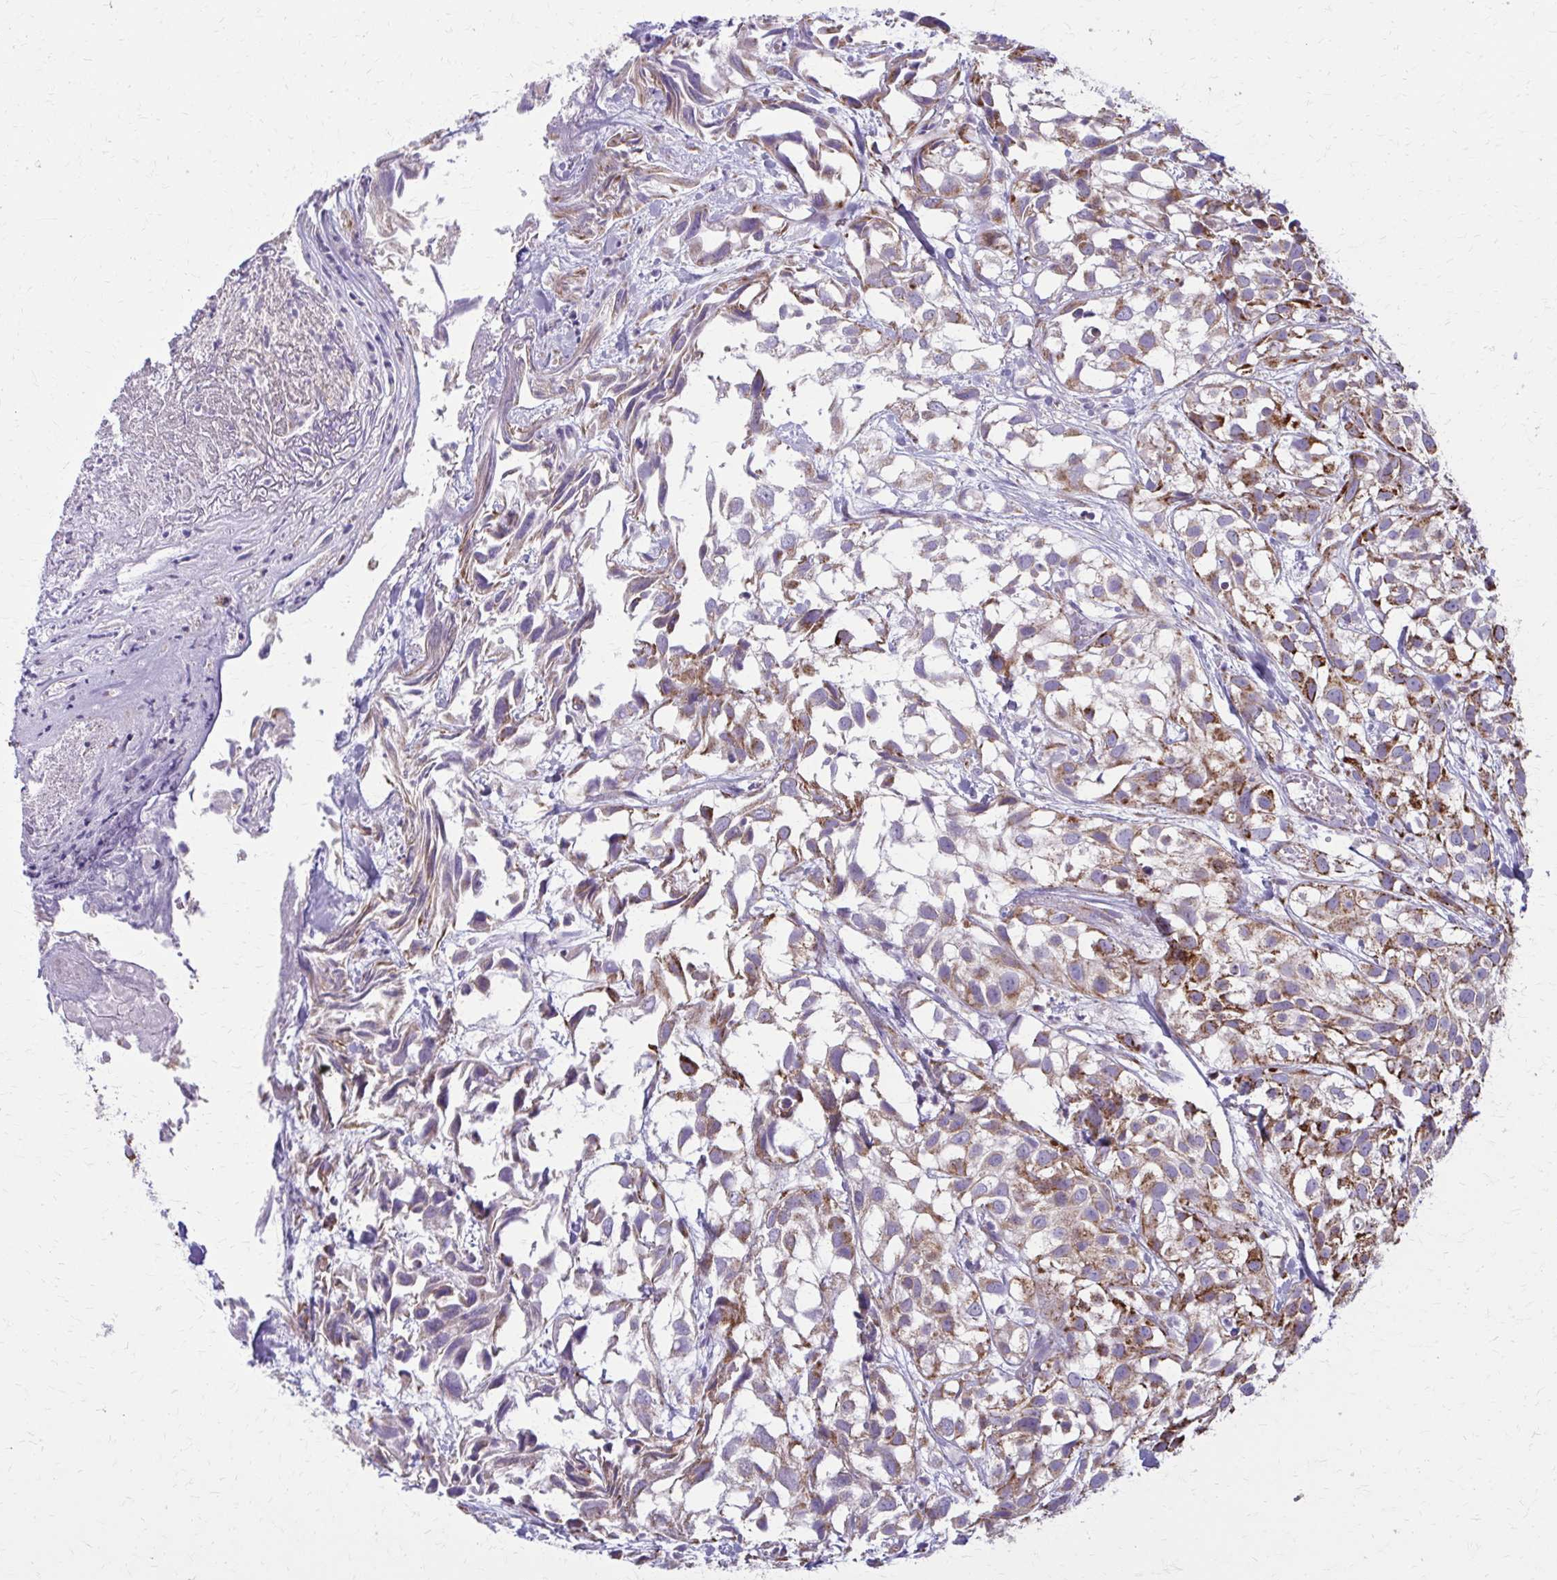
{"staining": {"intensity": "moderate", "quantity": ">75%", "location": "cytoplasmic/membranous"}, "tissue": "urothelial cancer", "cell_type": "Tumor cells", "image_type": "cancer", "snomed": [{"axis": "morphology", "description": "Urothelial carcinoma, High grade"}, {"axis": "topography", "description": "Urinary bladder"}], "caption": "Human urothelial cancer stained with a brown dye shows moderate cytoplasmic/membranous positive positivity in approximately >75% of tumor cells.", "gene": "TVP23A", "patient": {"sex": "male", "age": 56}}